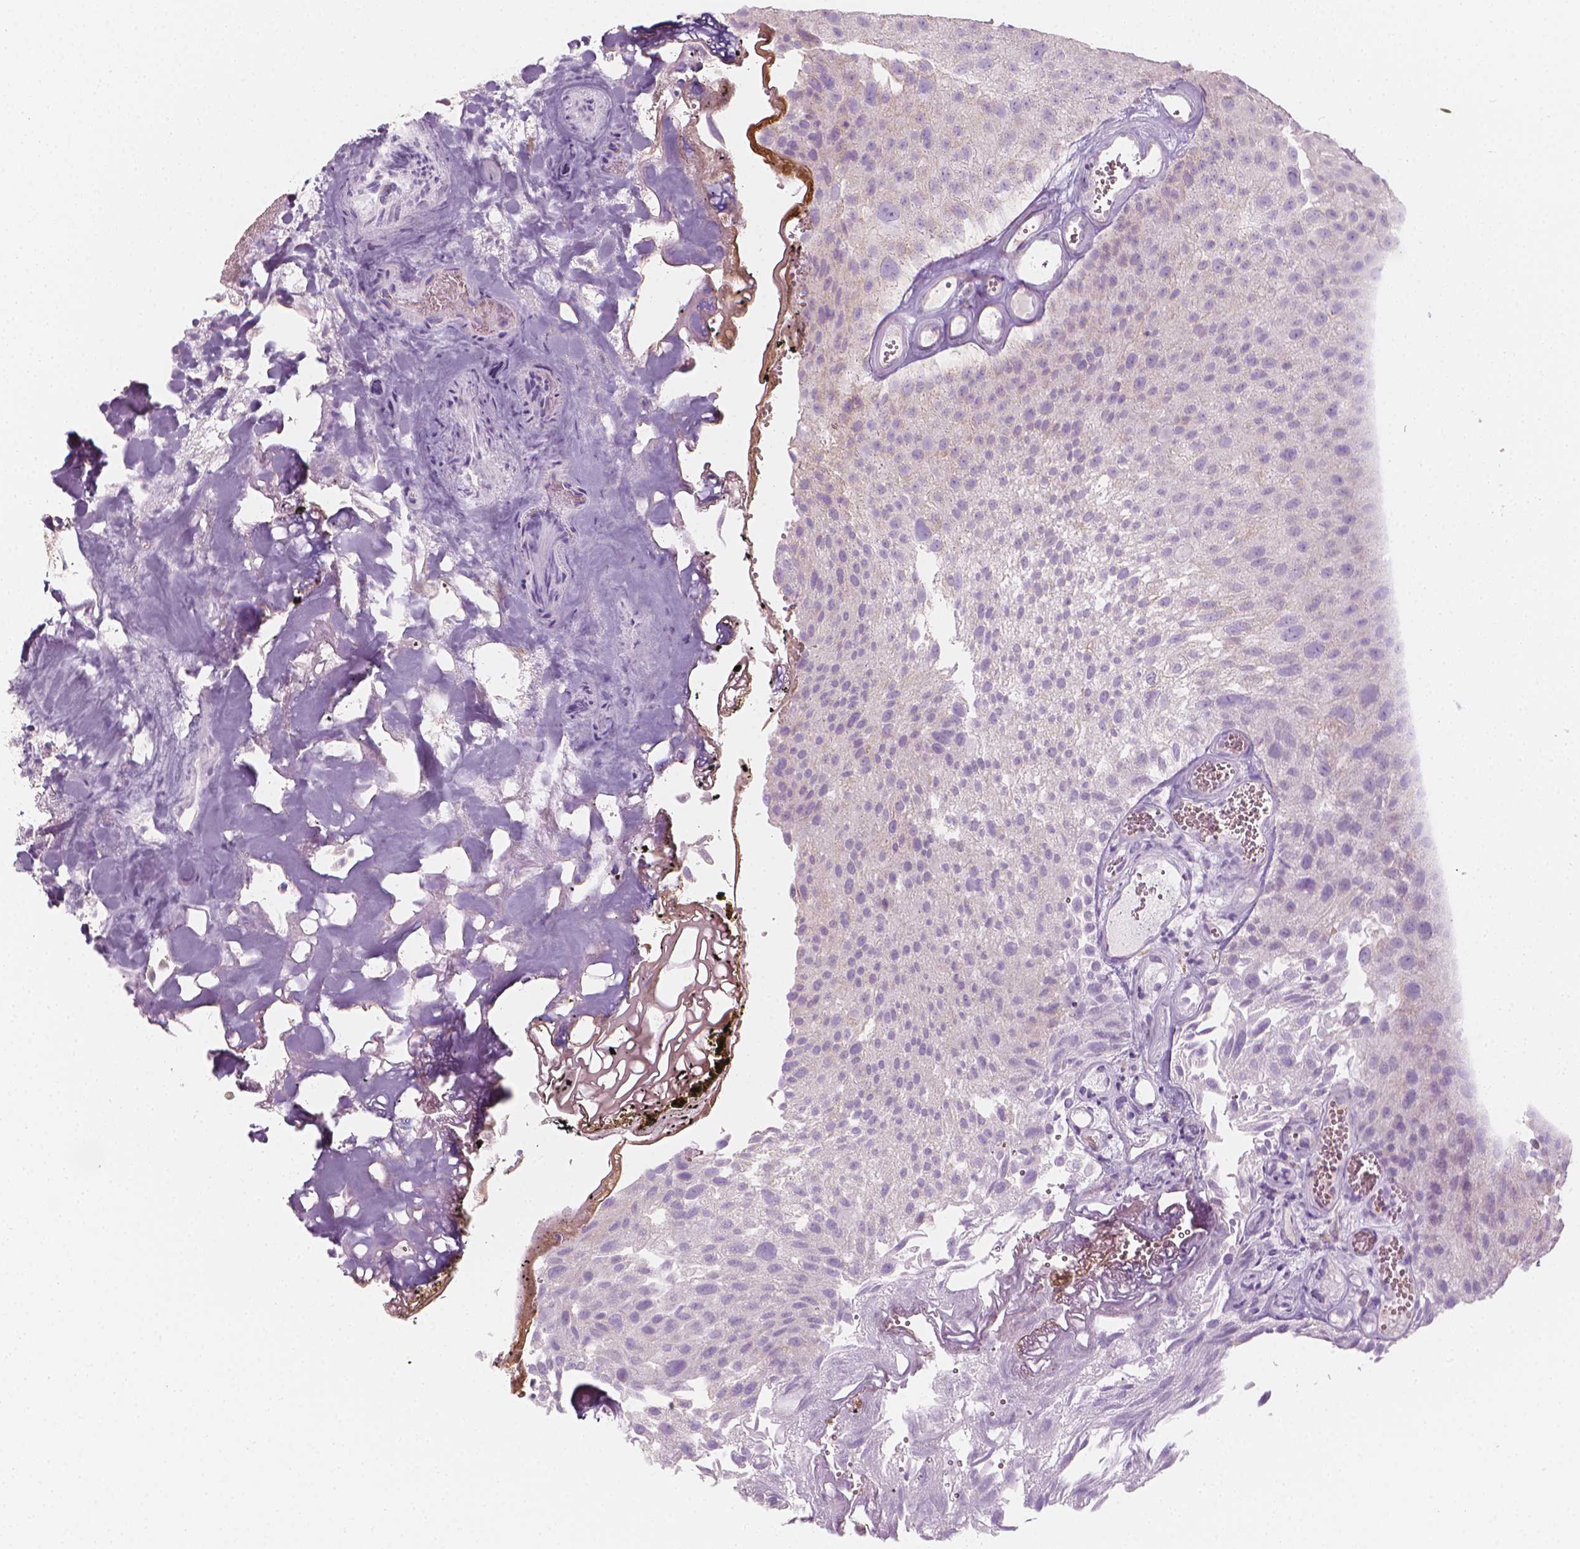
{"staining": {"intensity": "negative", "quantity": "none", "location": "none"}, "tissue": "urothelial cancer", "cell_type": "Tumor cells", "image_type": "cancer", "snomed": [{"axis": "morphology", "description": "Urothelial carcinoma, Low grade"}, {"axis": "topography", "description": "Urinary bladder"}], "caption": "Urothelial cancer was stained to show a protein in brown. There is no significant staining in tumor cells. (Brightfield microscopy of DAB immunohistochemistry (IHC) at high magnification).", "gene": "CES1", "patient": {"sex": "male", "age": 72}}